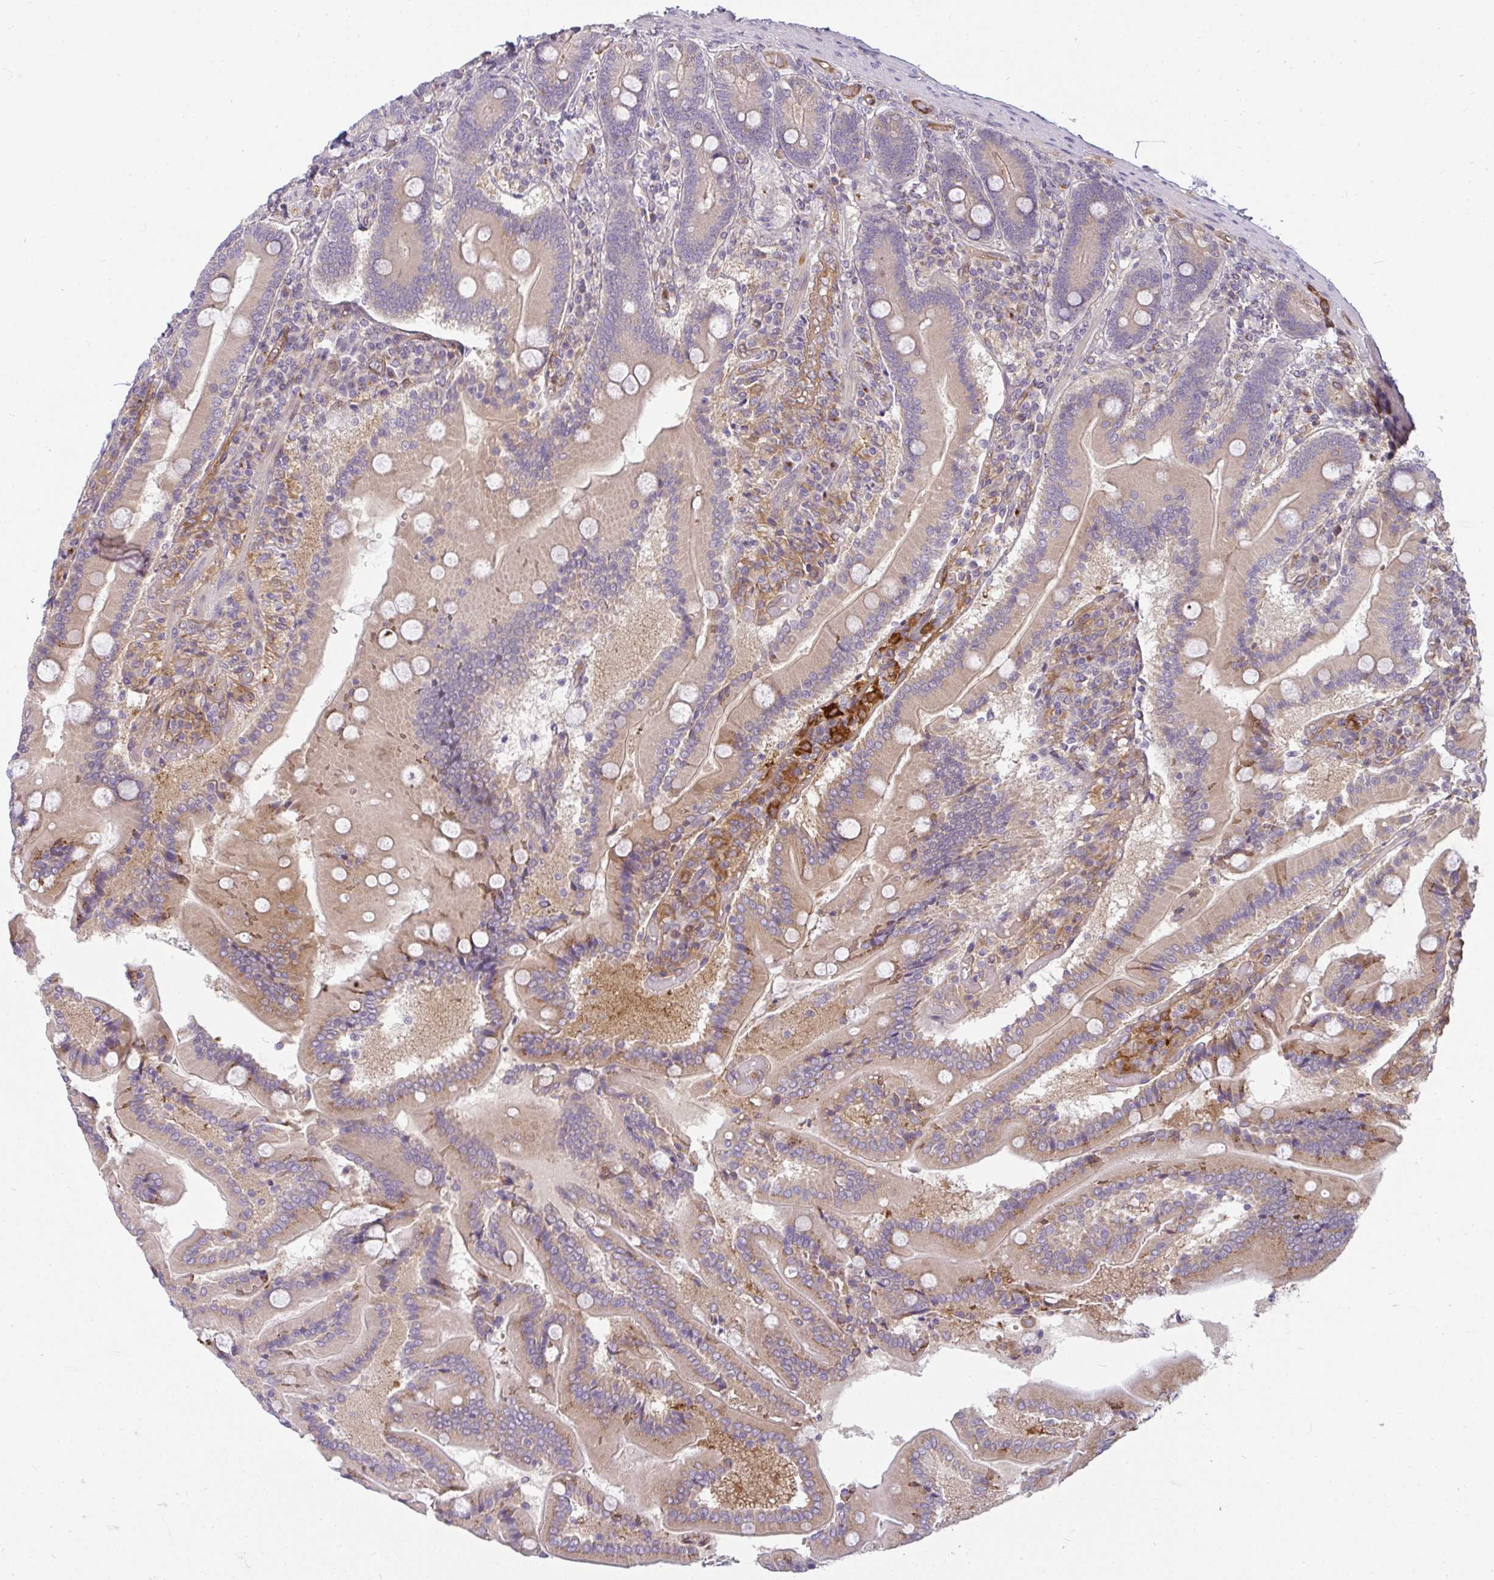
{"staining": {"intensity": "moderate", "quantity": "25%-75%", "location": "cytoplasmic/membranous"}, "tissue": "duodenum", "cell_type": "Glandular cells", "image_type": "normal", "snomed": [{"axis": "morphology", "description": "Normal tissue, NOS"}, {"axis": "topography", "description": "Duodenum"}], "caption": "Benign duodenum demonstrates moderate cytoplasmic/membranous staining in approximately 25%-75% of glandular cells.", "gene": "IFIT3", "patient": {"sex": "female", "age": 62}}